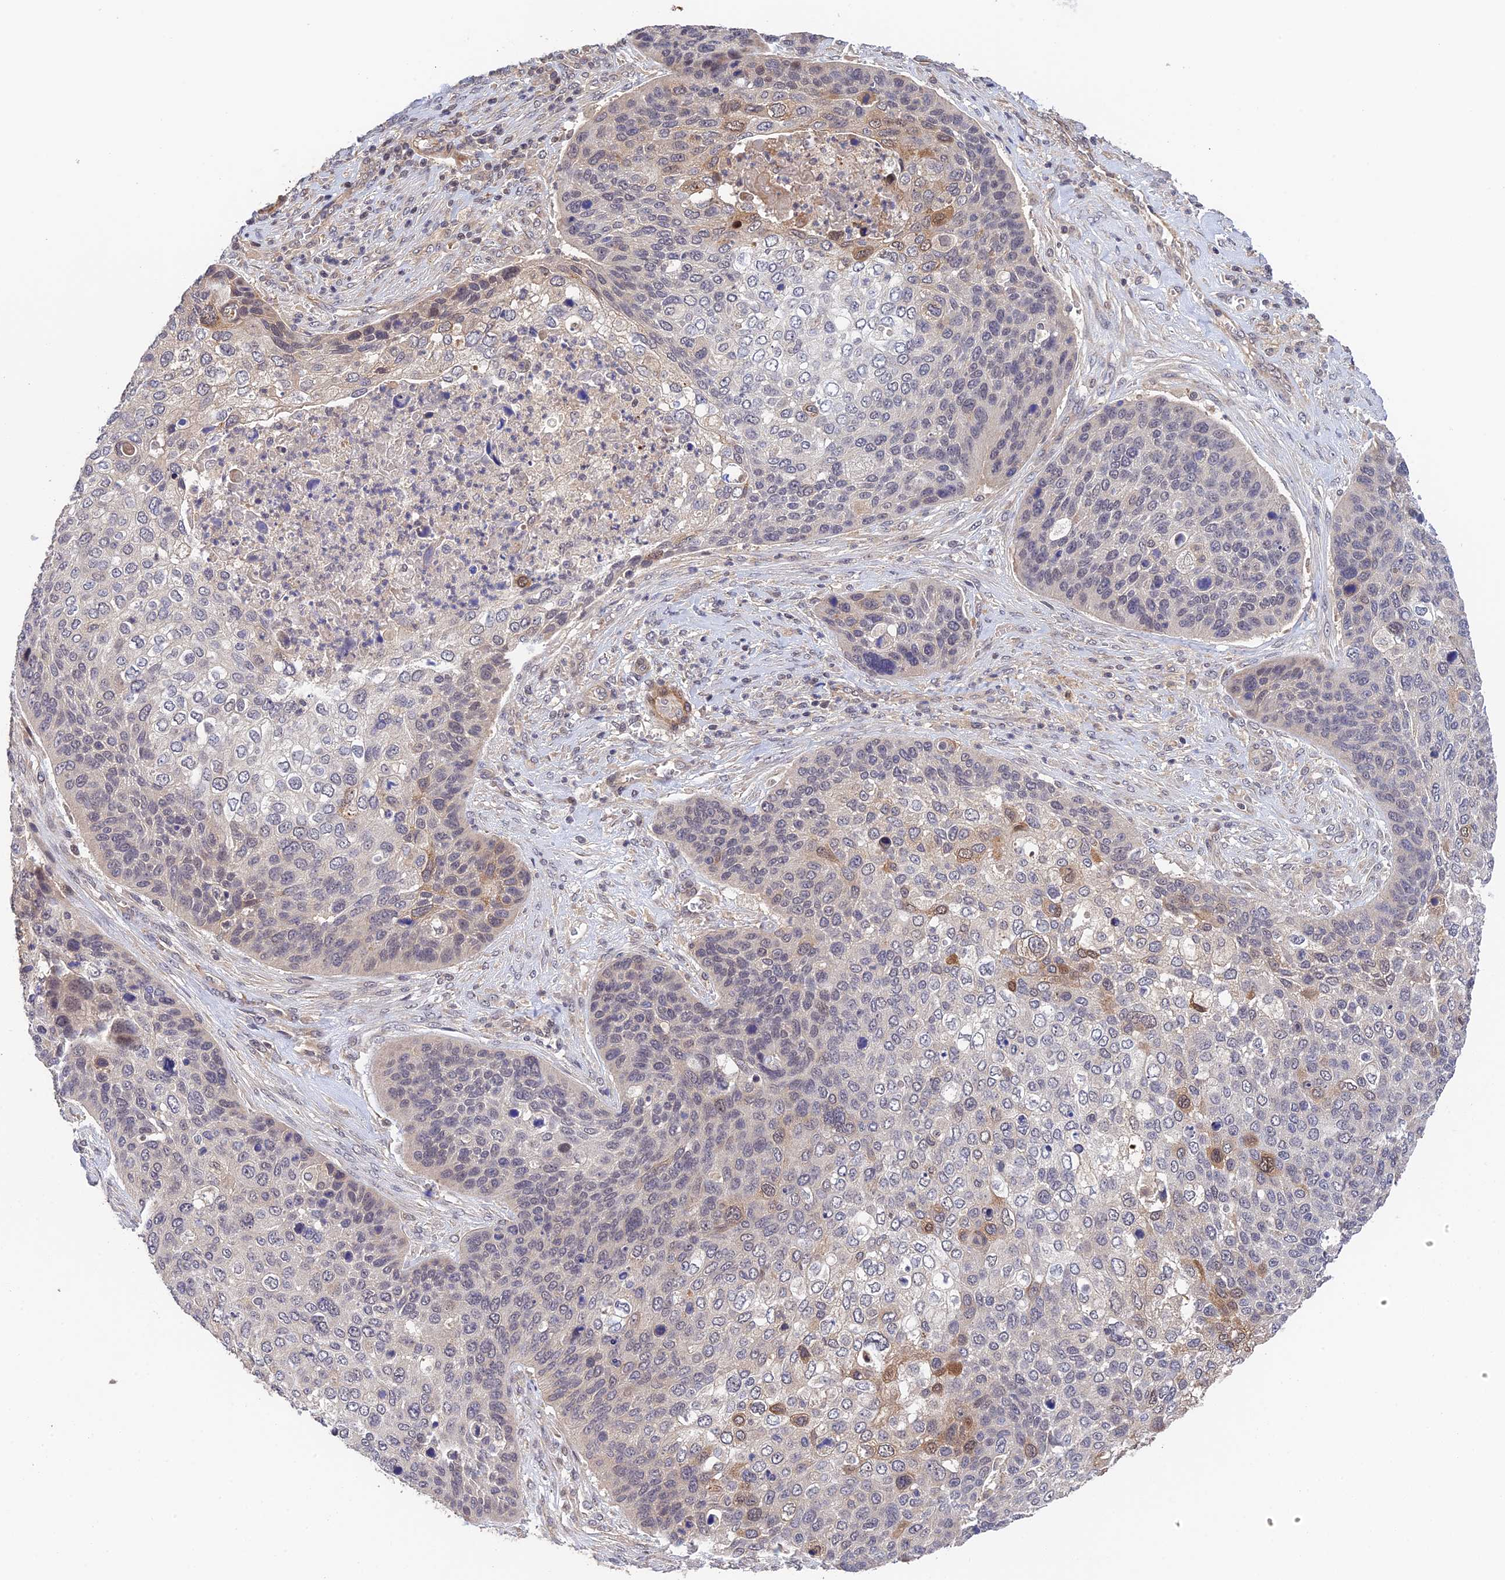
{"staining": {"intensity": "moderate", "quantity": "<25%", "location": "cytoplasmic/membranous,nuclear"}, "tissue": "skin cancer", "cell_type": "Tumor cells", "image_type": "cancer", "snomed": [{"axis": "morphology", "description": "Basal cell carcinoma"}, {"axis": "topography", "description": "Skin"}], "caption": "A brown stain shows moderate cytoplasmic/membranous and nuclear expression of a protein in human skin basal cell carcinoma tumor cells.", "gene": "CWH43", "patient": {"sex": "female", "age": 74}}